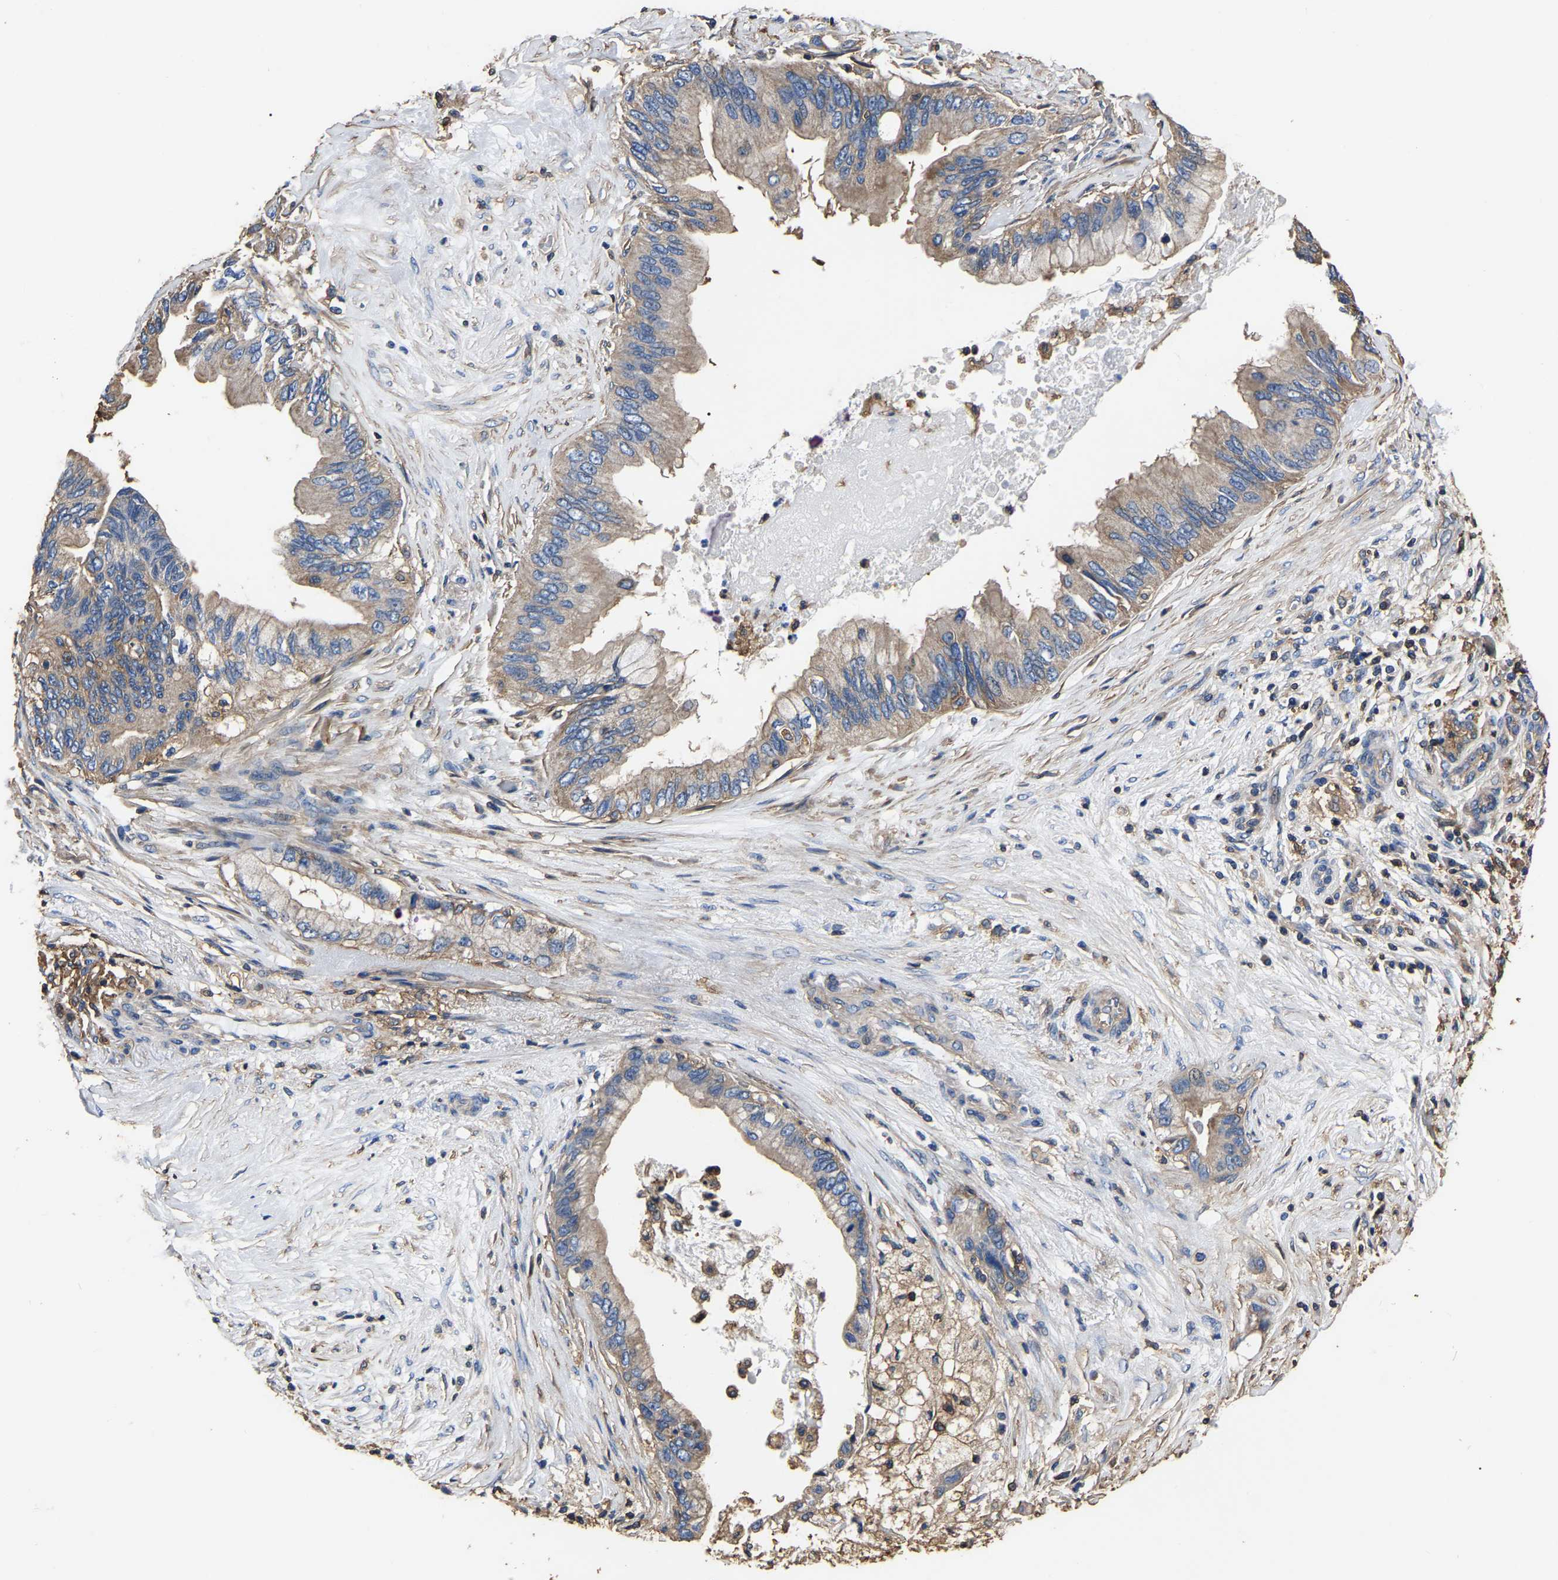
{"staining": {"intensity": "moderate", "quantity": ">75%", "location": "cytoplasmic/membranous"}, "tissue": "pancreatic cancer", "cell_type": "Tumor cells", "image_type": "cancer", "snomed": [{"axis": "morphology", "description": "Adenocarcinoma, NOS"}, {"axis": "topography", "description": "Pancreas"}], "caption": "High-power microscopy captured an immunohistochemistry histopathology image of adenocarcinoma (pancreatic), revealing moderate cytoplasmic/membranous expression in approximately >75% of tumor cells.", "gene": "ARMT1", "patient": {"sex": "female", "age": 73}}